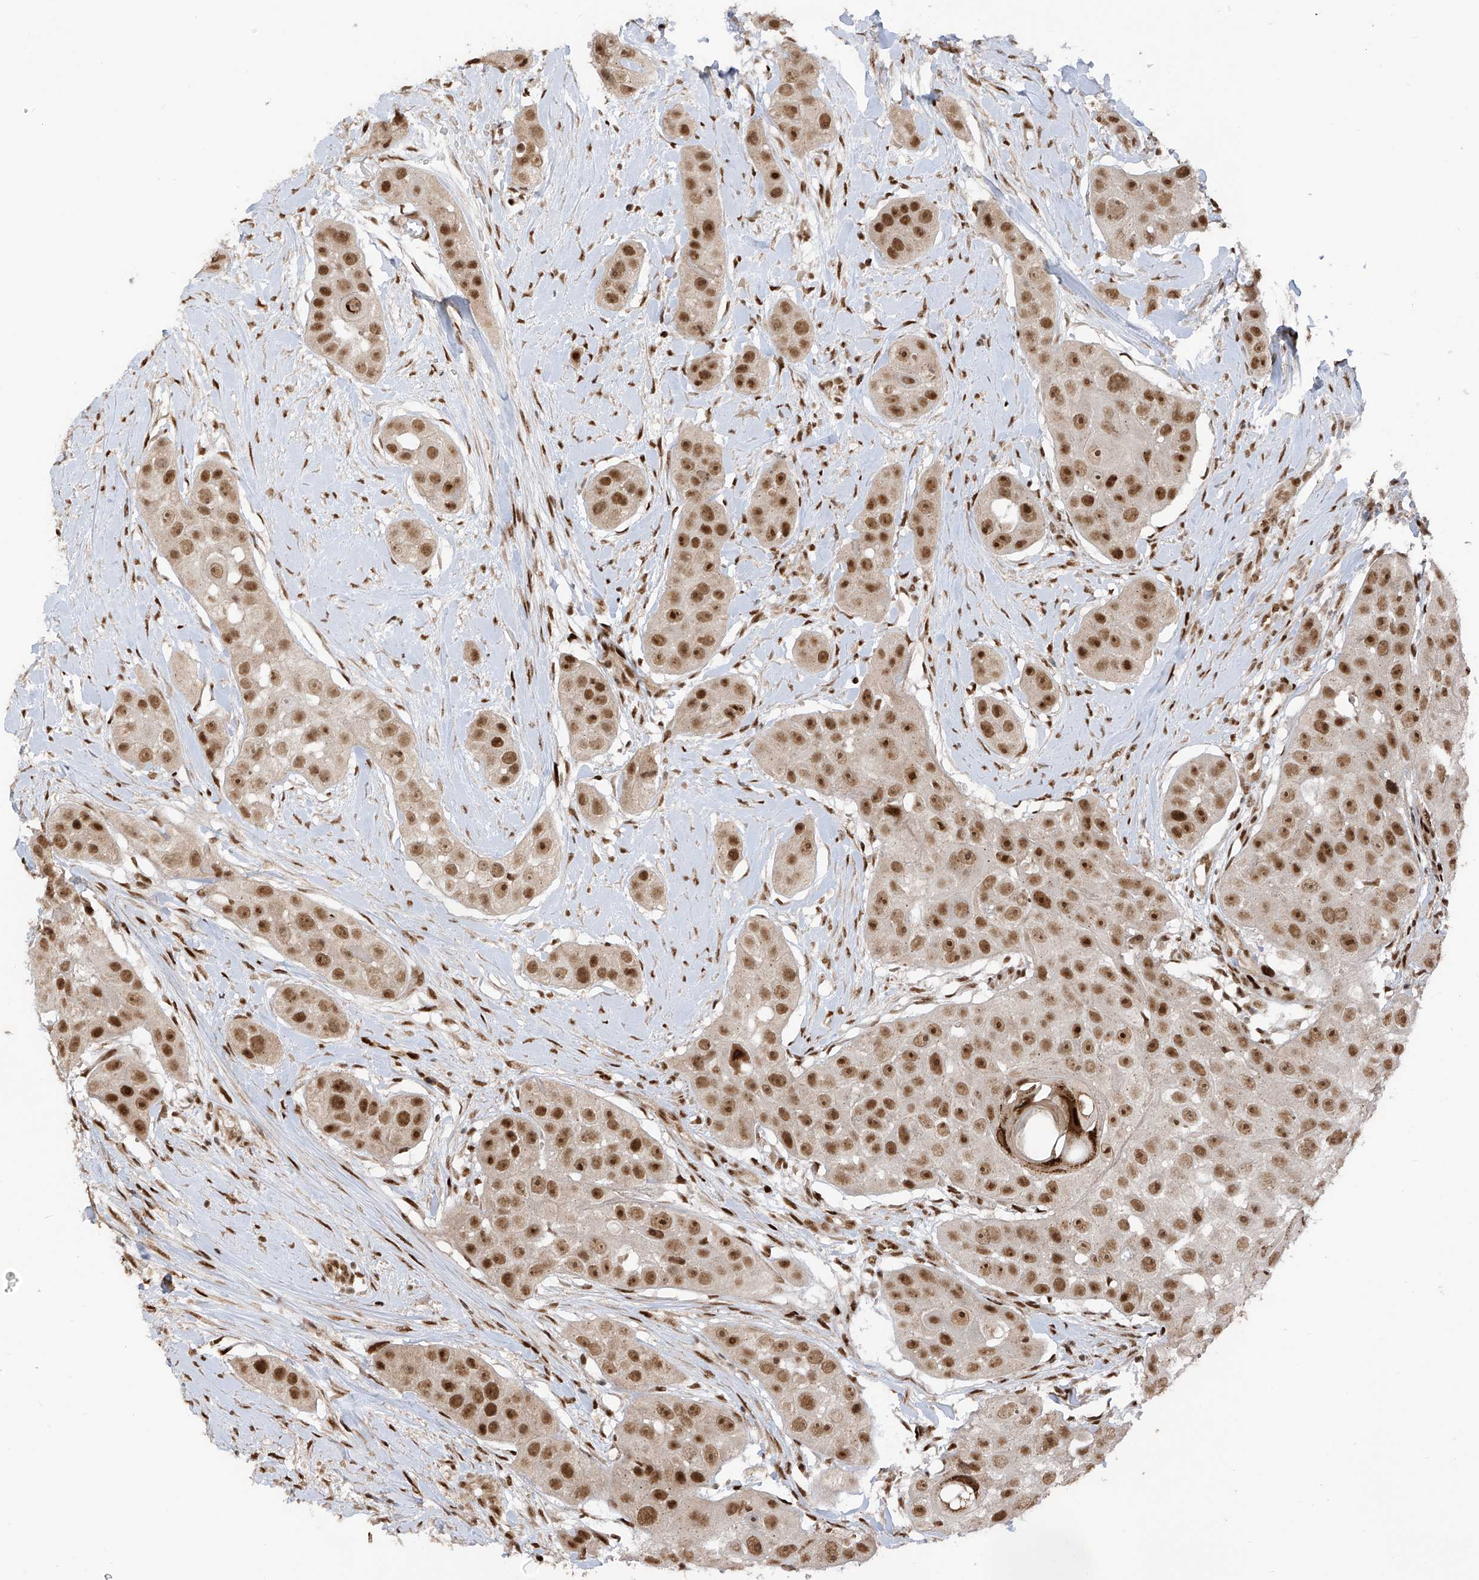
{"staining": {"intensity": "moderate", "quantity": ">75%", "location": "nuclear"}, "tissue": "head and neck cancer", "cell_type": "Tumor cells", "image_type": "cancer", "snomed": [{"axis": "morphology", "description": "Normal tissue, NOS"}, {"axis": "morphology", "description": "Squamous cell carcinoma, NOS"}, {"axis": "topography", "description": "Skeletal muscle"}, {"axis": "topography", "description": "Head-Neck"}], "caption": "Immunohistochemistry (DAB (3,3'-diaminobenzidine)) staining of head and neck cancer reveals moderate nuclear protein expression in approximately >75% of tumor cells.", "gene": "ARHGEF3", "patient": {"sex": "male", "age": 51}}